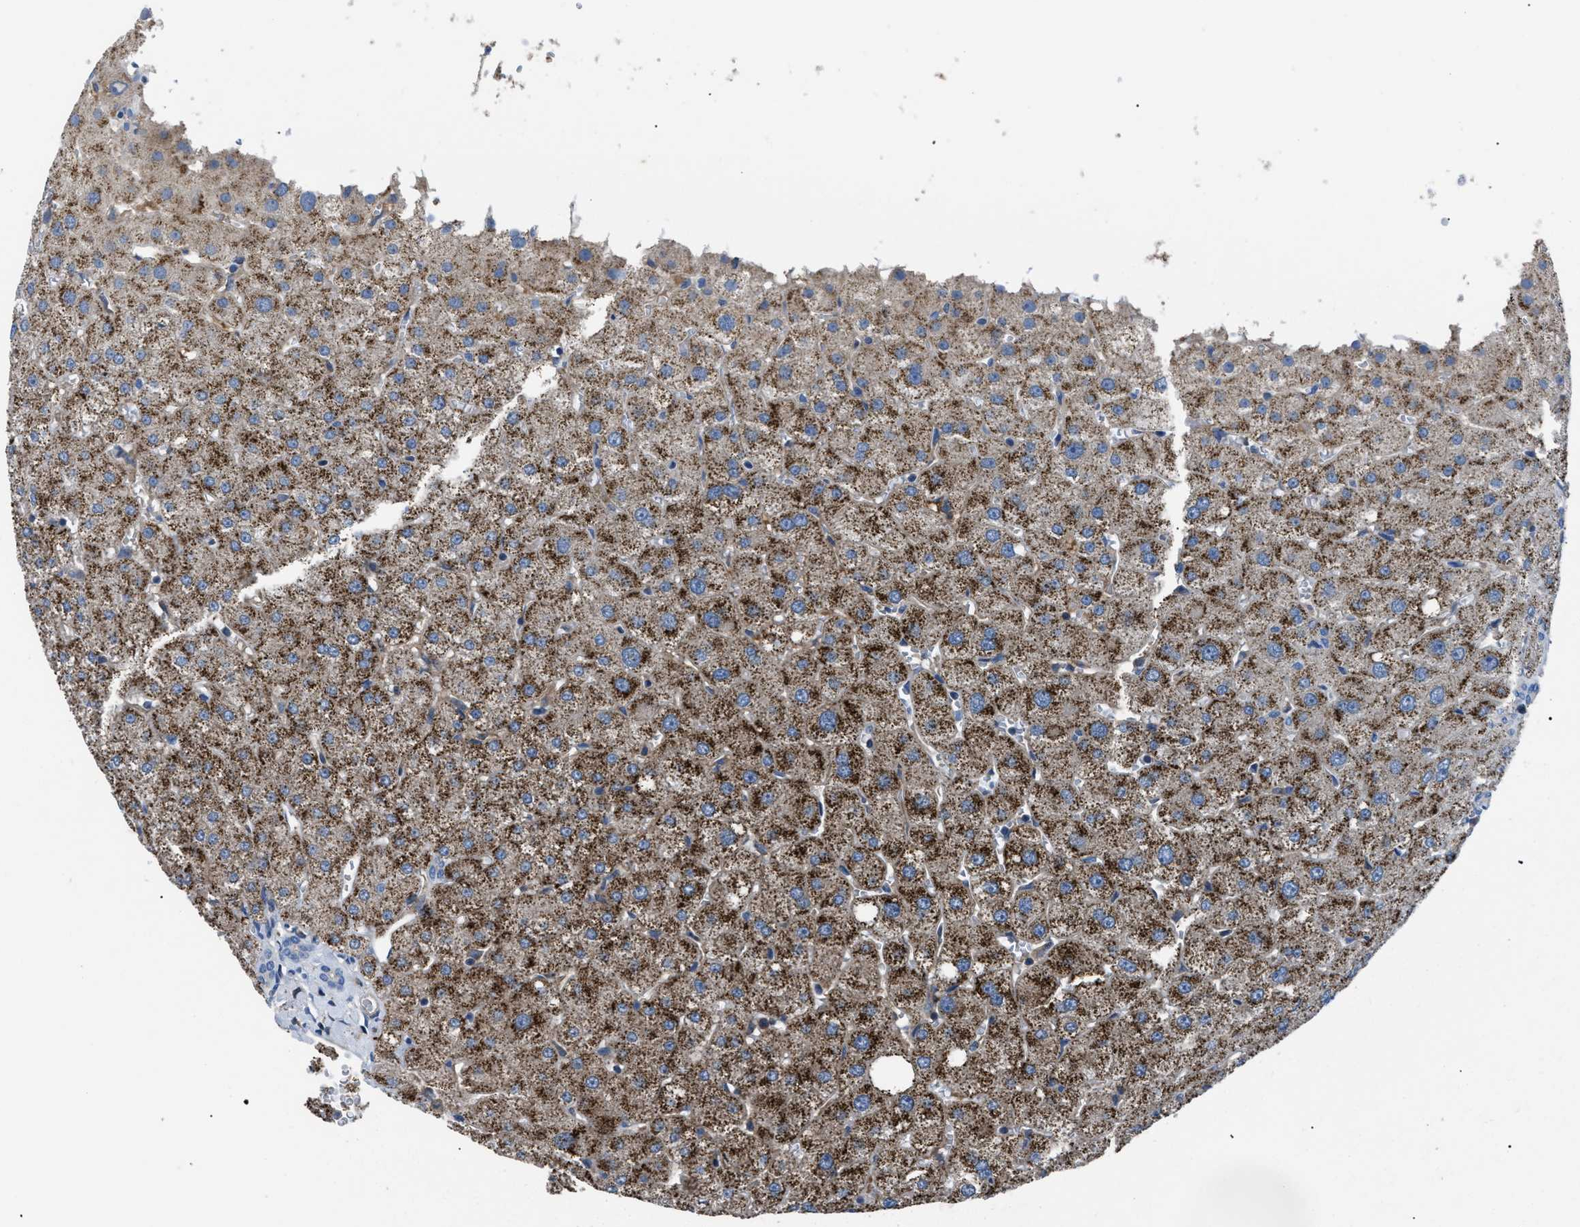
{"staining": {"intensity": "negative", "quantity": "none", "location": "none"}, "tissue": "liver", "cell_type": "Cholangiocytes", "image_type": "normal", "snomed": [{"axis": "morphology", "description": "Normal tissue, NOS"}, {"axis": "topography", "description": "Liver"}], "caption": "Cholangiocytes show no significant protein staining in benign liver. (Brightfield microscopy of DAB (3,3'-diaminobenzidine) IHC at high magnification).", "gene": "SGCZ", "patient": {"sex": "male", "age": 73}}